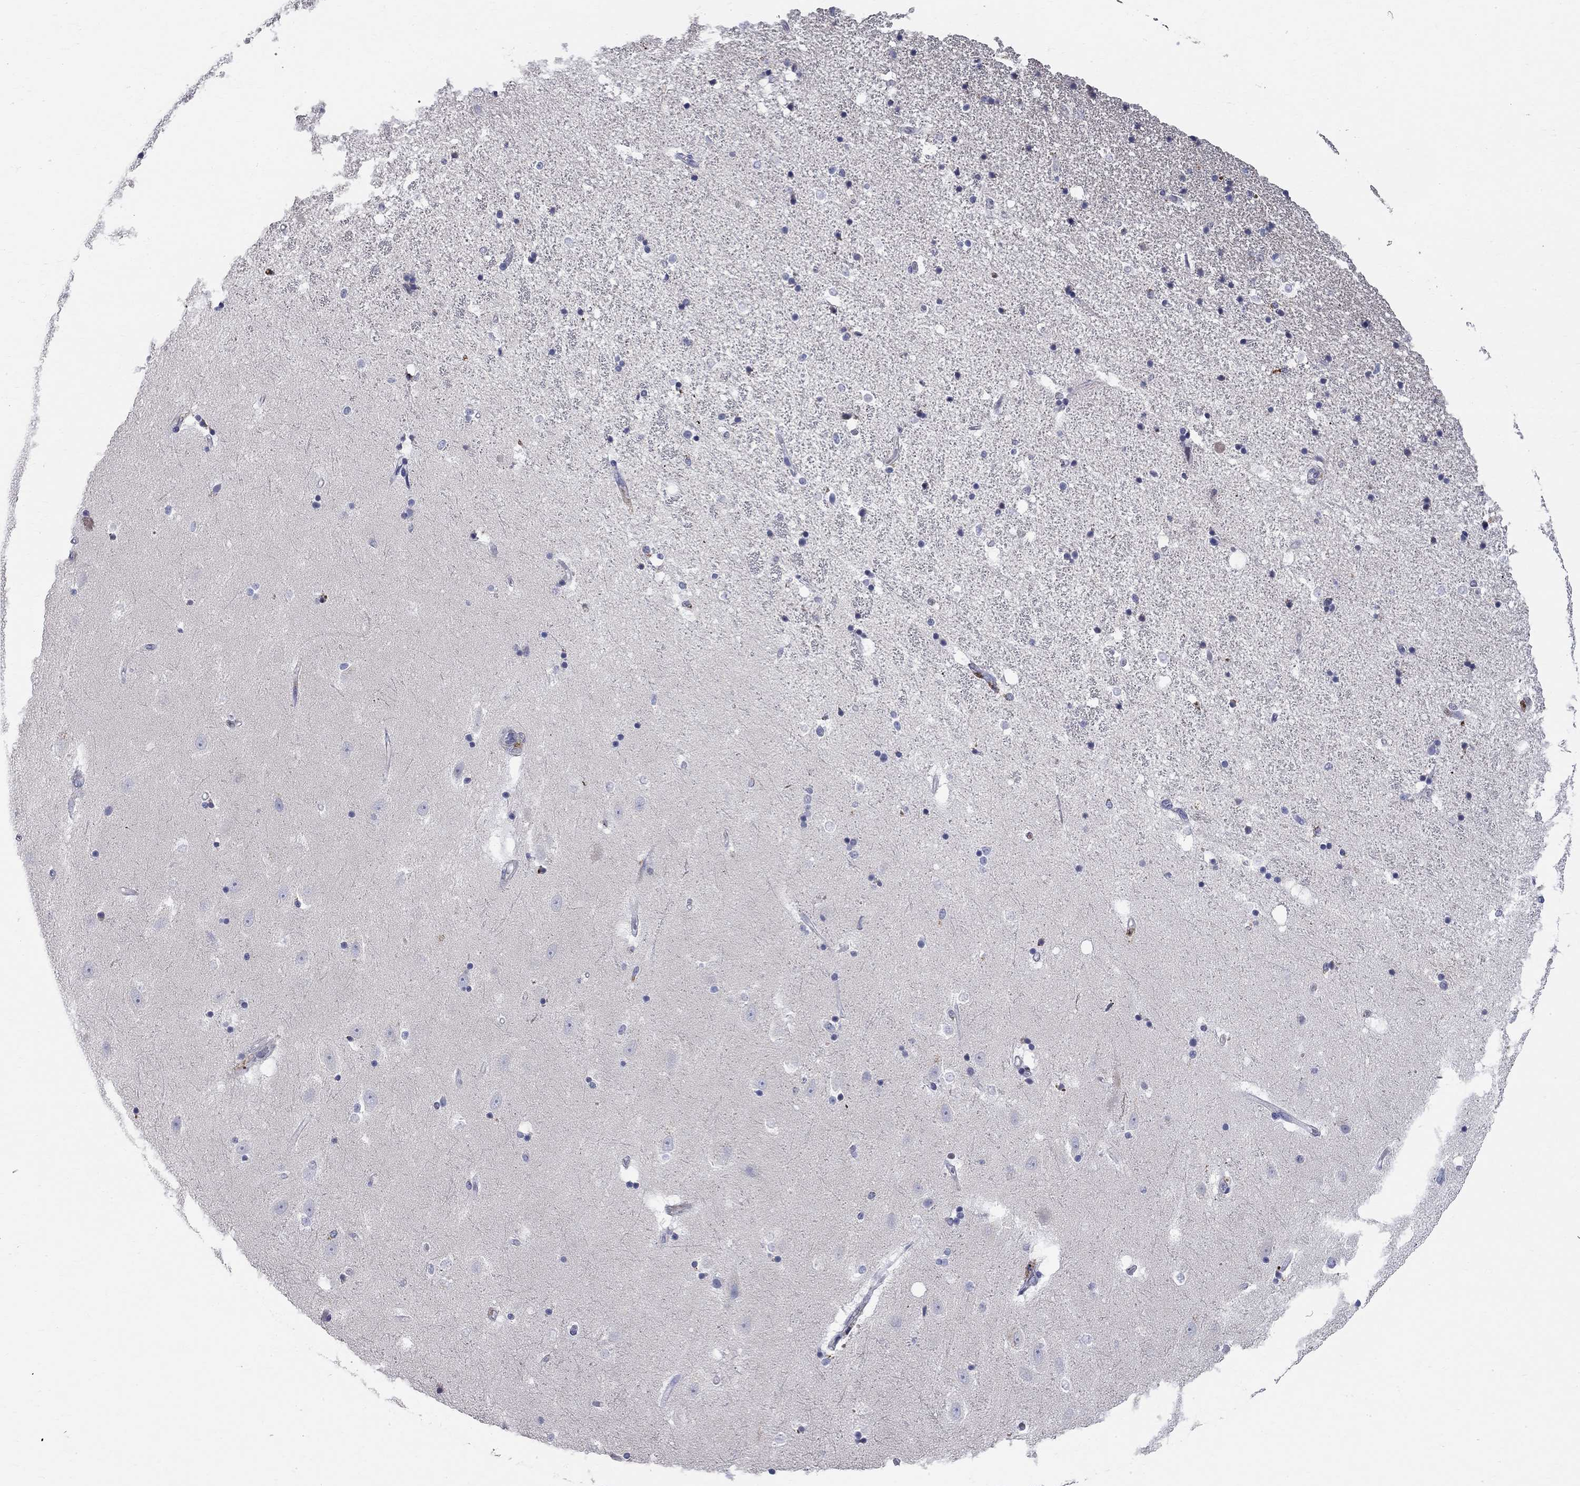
{"staining": {"intensity": "negative", "quantity": "none", "location": "none"}, "tissue": "hippocampus", "cell_type": "Glial cells", "image_type": "normal", "snomed": [{"axis": "morphology", "description": "Normal tissue, NOS"}, {"axis": "topography", "description": "Hippocampus"}], "caption": "This is an IHC image of benign human hippocampus. There is no positivity in glial cells.", "gene": "ACSL1", "patient": {"sex": "male", "age": 49}}